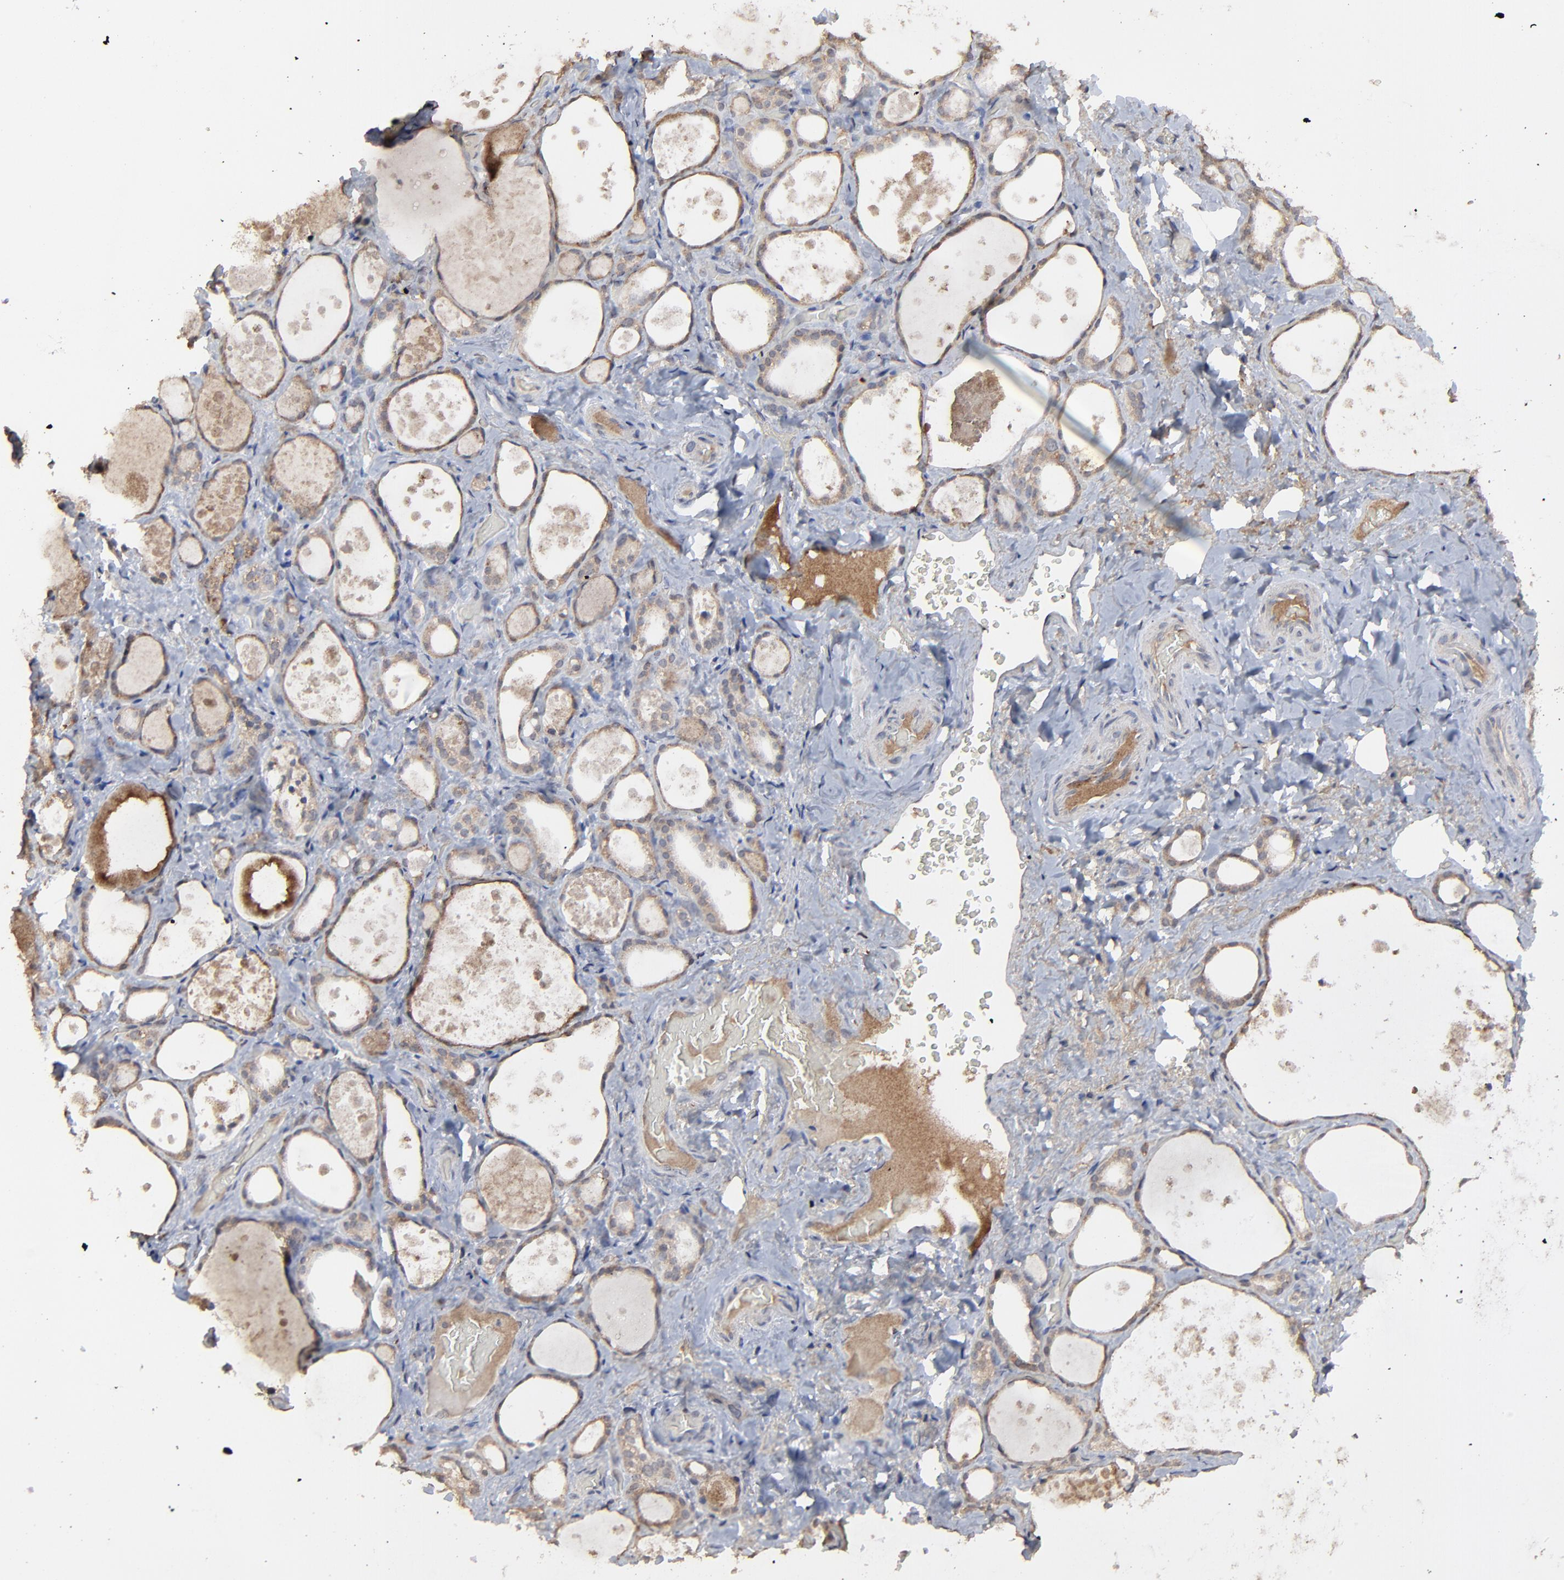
{"staining": {"intensity": "weak", "quantity": ">75%", "location": "cytoplasmic/membranous"}, "tissue": "thyroid gland", "cell_type": "Glandular cells", "image_type": "normal", "snomed": [{"axis": "morphology", "description": "Normal tissue, NOS"}, {"axis": "topography", "description": "Thyroid gland"}], "caption": "The photomicrograph reveals immunohistochemical staining of unremarkable thyroid gland. There is weak cytoplasmic/membranous staining is appreciated in about >75% of glandular cells. (Brightfield microscopy of DAB IHC at high magnification).", "gene": "VPREB3", "patient": {"sex": "female", "age": 75}}